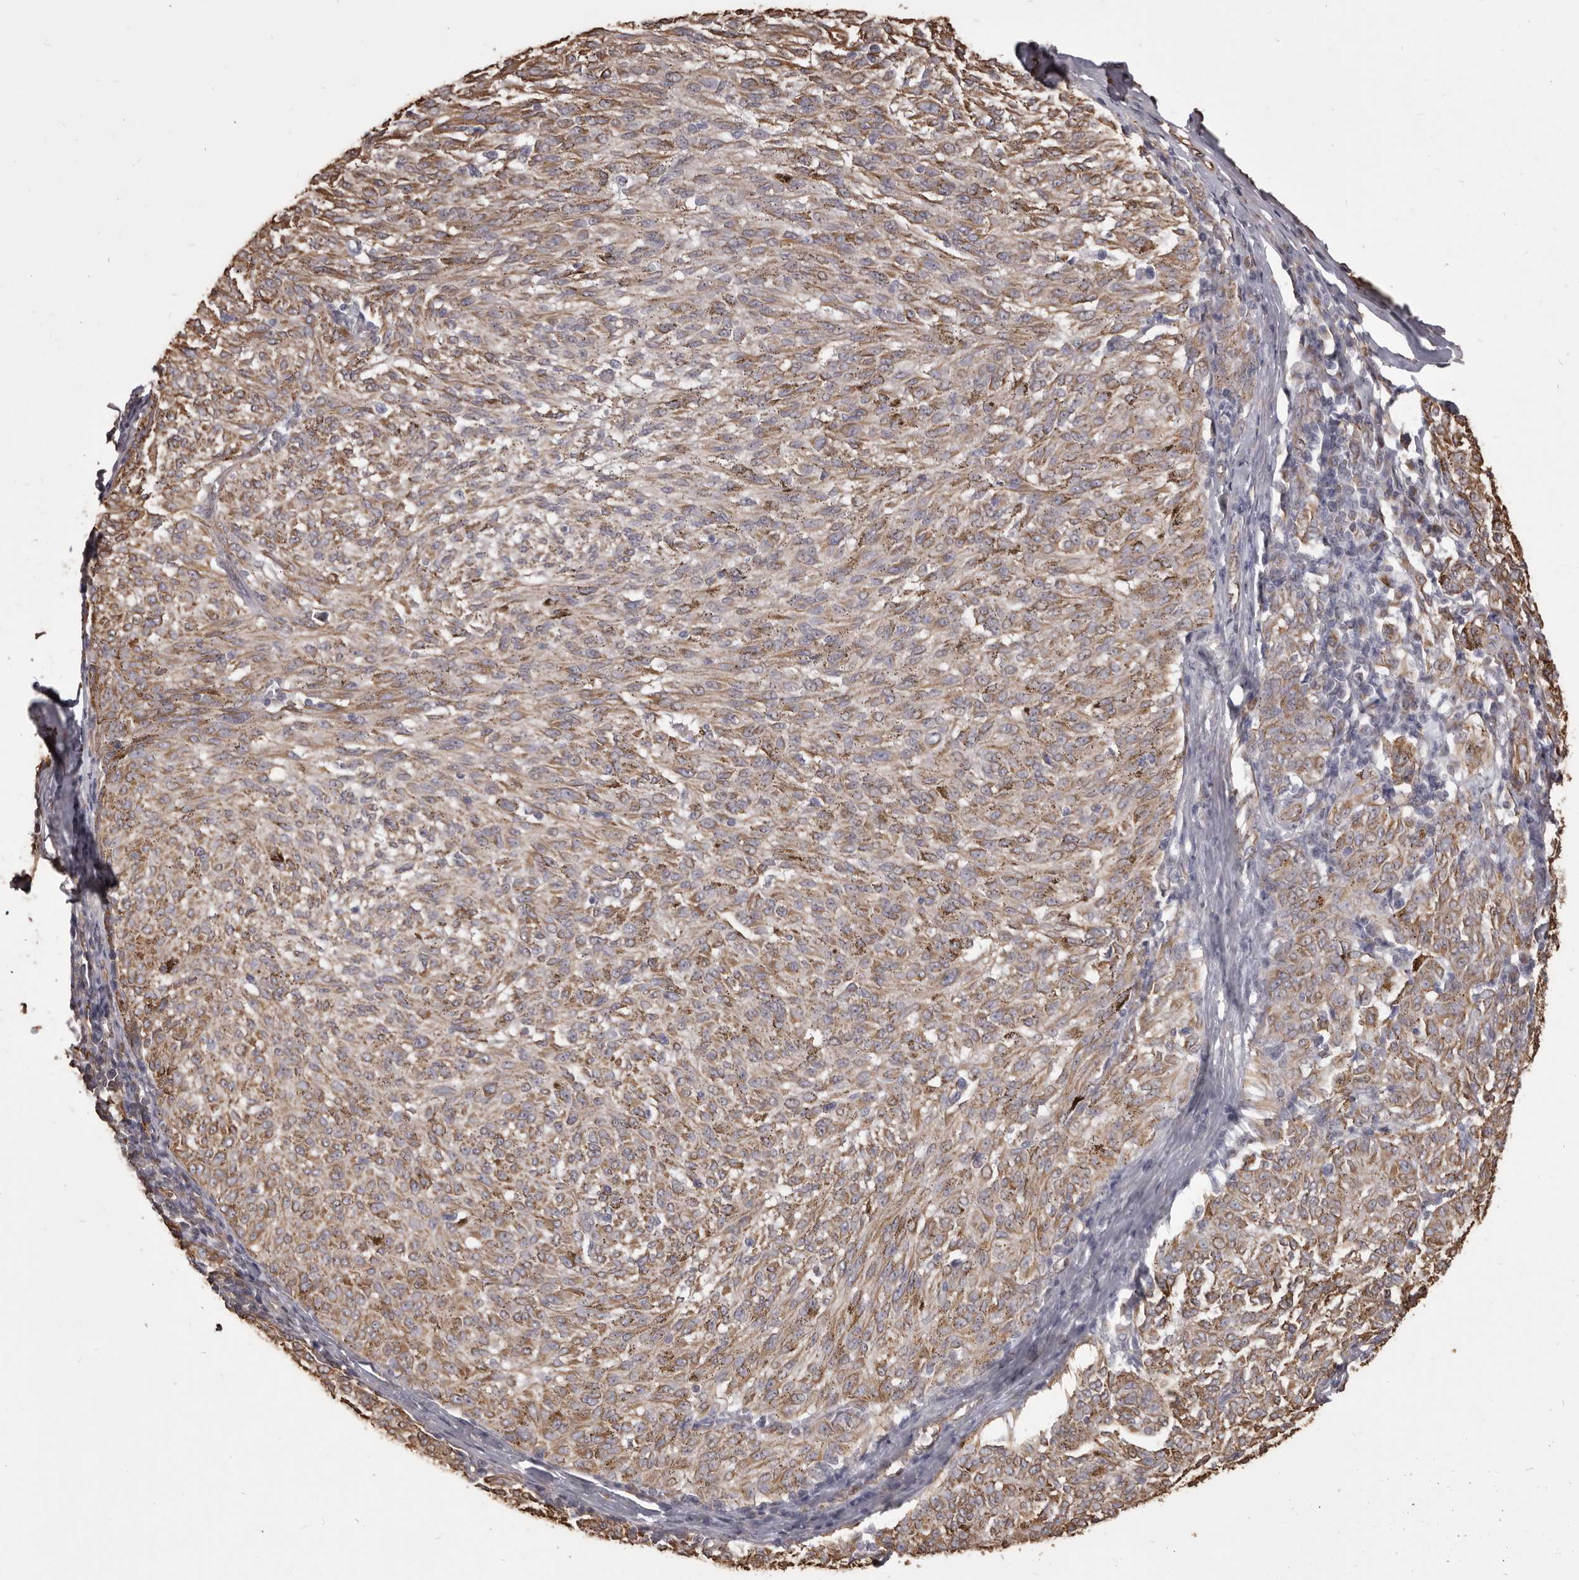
{"staining": {"intensity": "weak", "quantity": ">75%", "location": "cytoplasmic/membranous"}, "tissue": "melanoma", "cell_type": "Tumor cells", "image_type": "cancer", "snomed": [{"axis": "morphology", "description": "Malignant melanoma, NOS"}, {"axis": "topography", "description": "Skin"}], "caption": "The immunohistochemical stain labels weak cytoplasmic/membranous expression in tumor cells of malignant melanoma tissue. The protein of interest is shown in brown color, while the nuclei are stained blue.", "gene": "MTURN", "patient": {"sex": "female", "age": 72}}